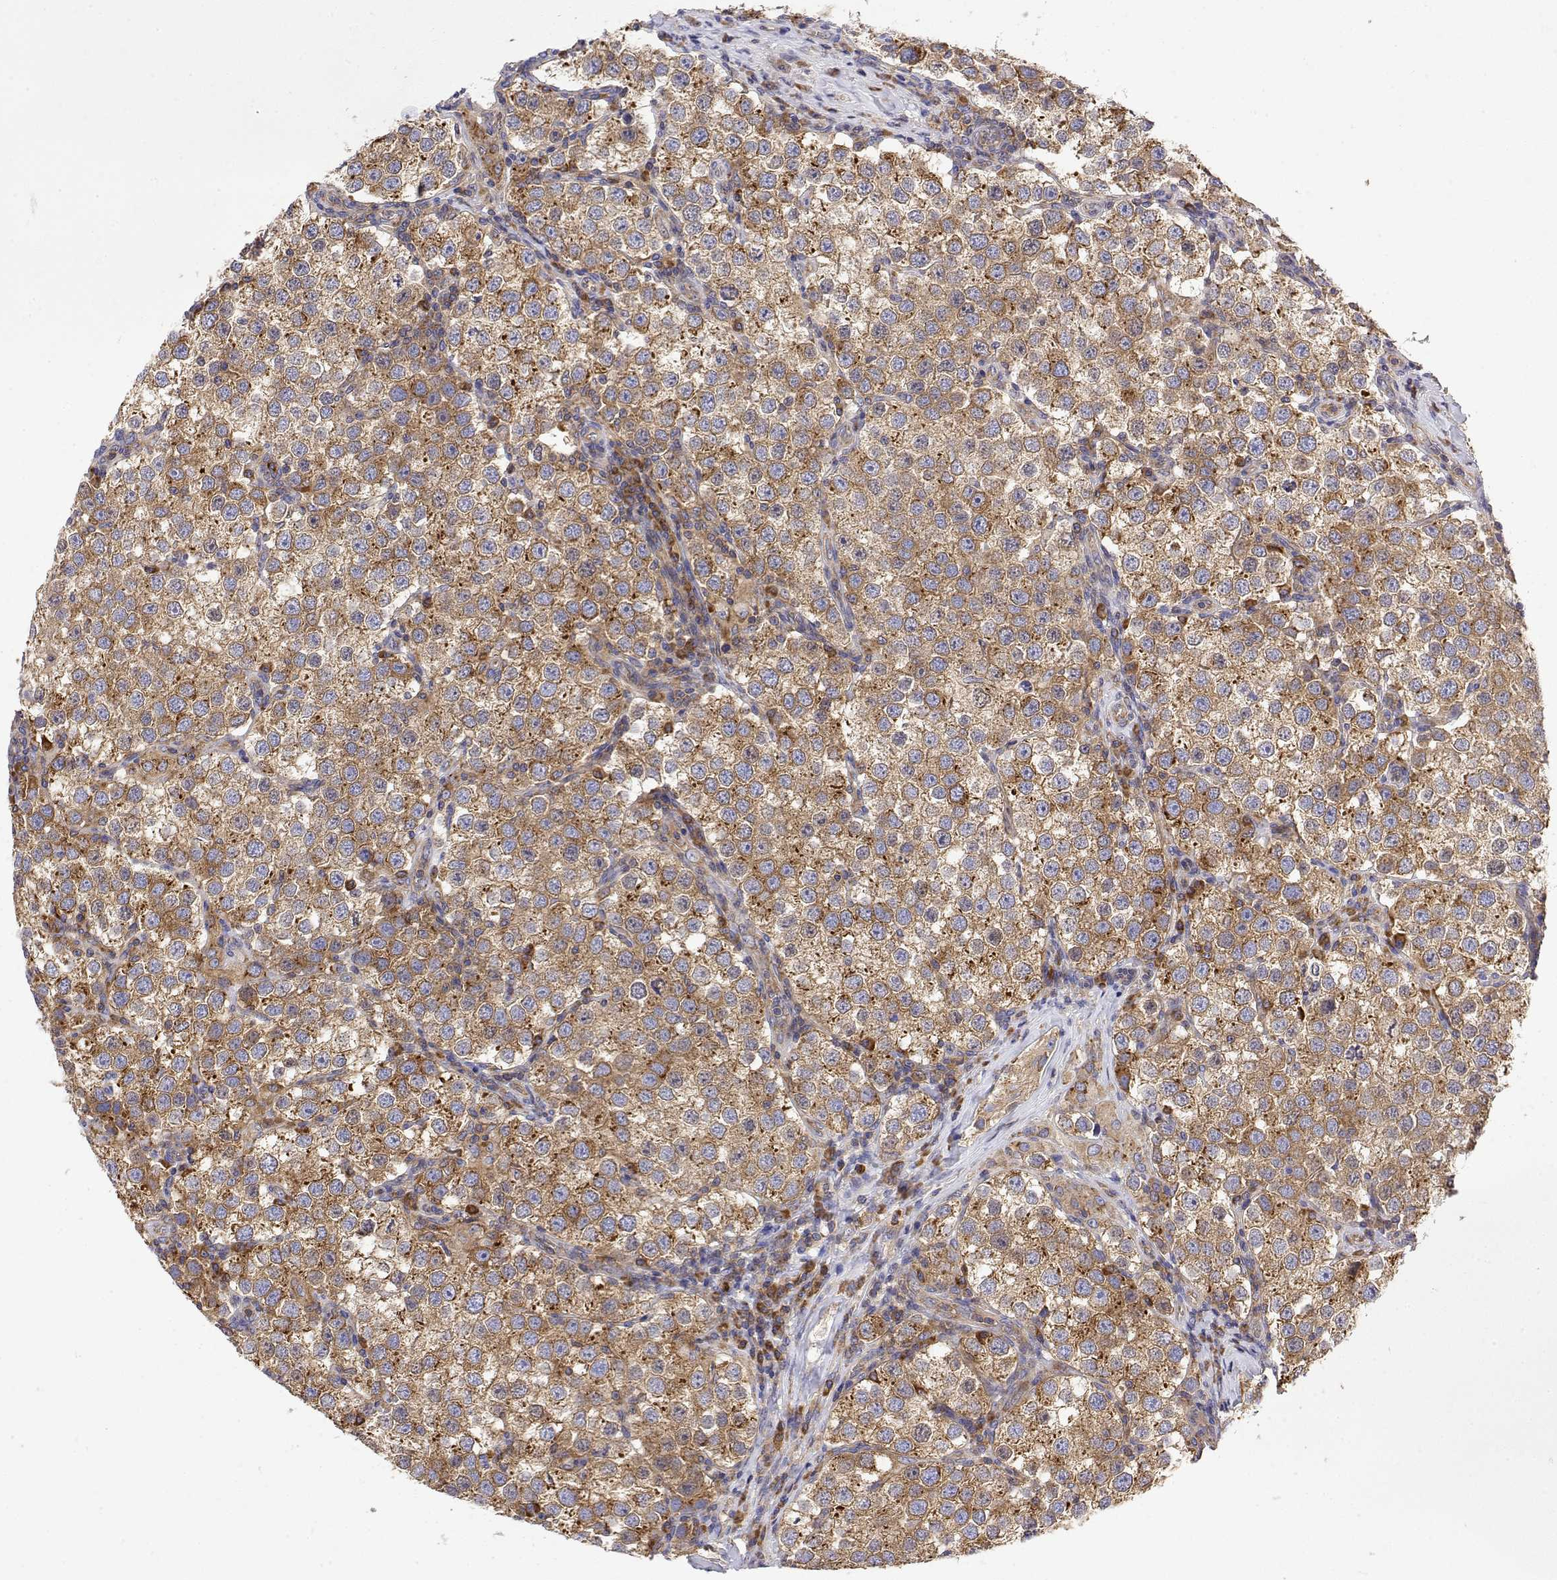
{"staining": {"intensity": "moderate", "quantity": ">75%", "location": "cytoplasmic/membranous"}, "tissue": "testis cancer", "cell_type": "Tumor cells", "image_type": "cancer", "snomed": [{"axis": "morphology", "description": "Seminoma, NOS"}, {"axis": "topography", "description": "Testis"}], "caption": "A brown stain shows moderate cytoplasmic/membranous staining of a protein in human testis seminoma tumor cells. (DAB IHC, brown staining for protein, blue staining for nuclei).", "gene": "EEF1G", "patient": {"sex": "male", "age": 37}}